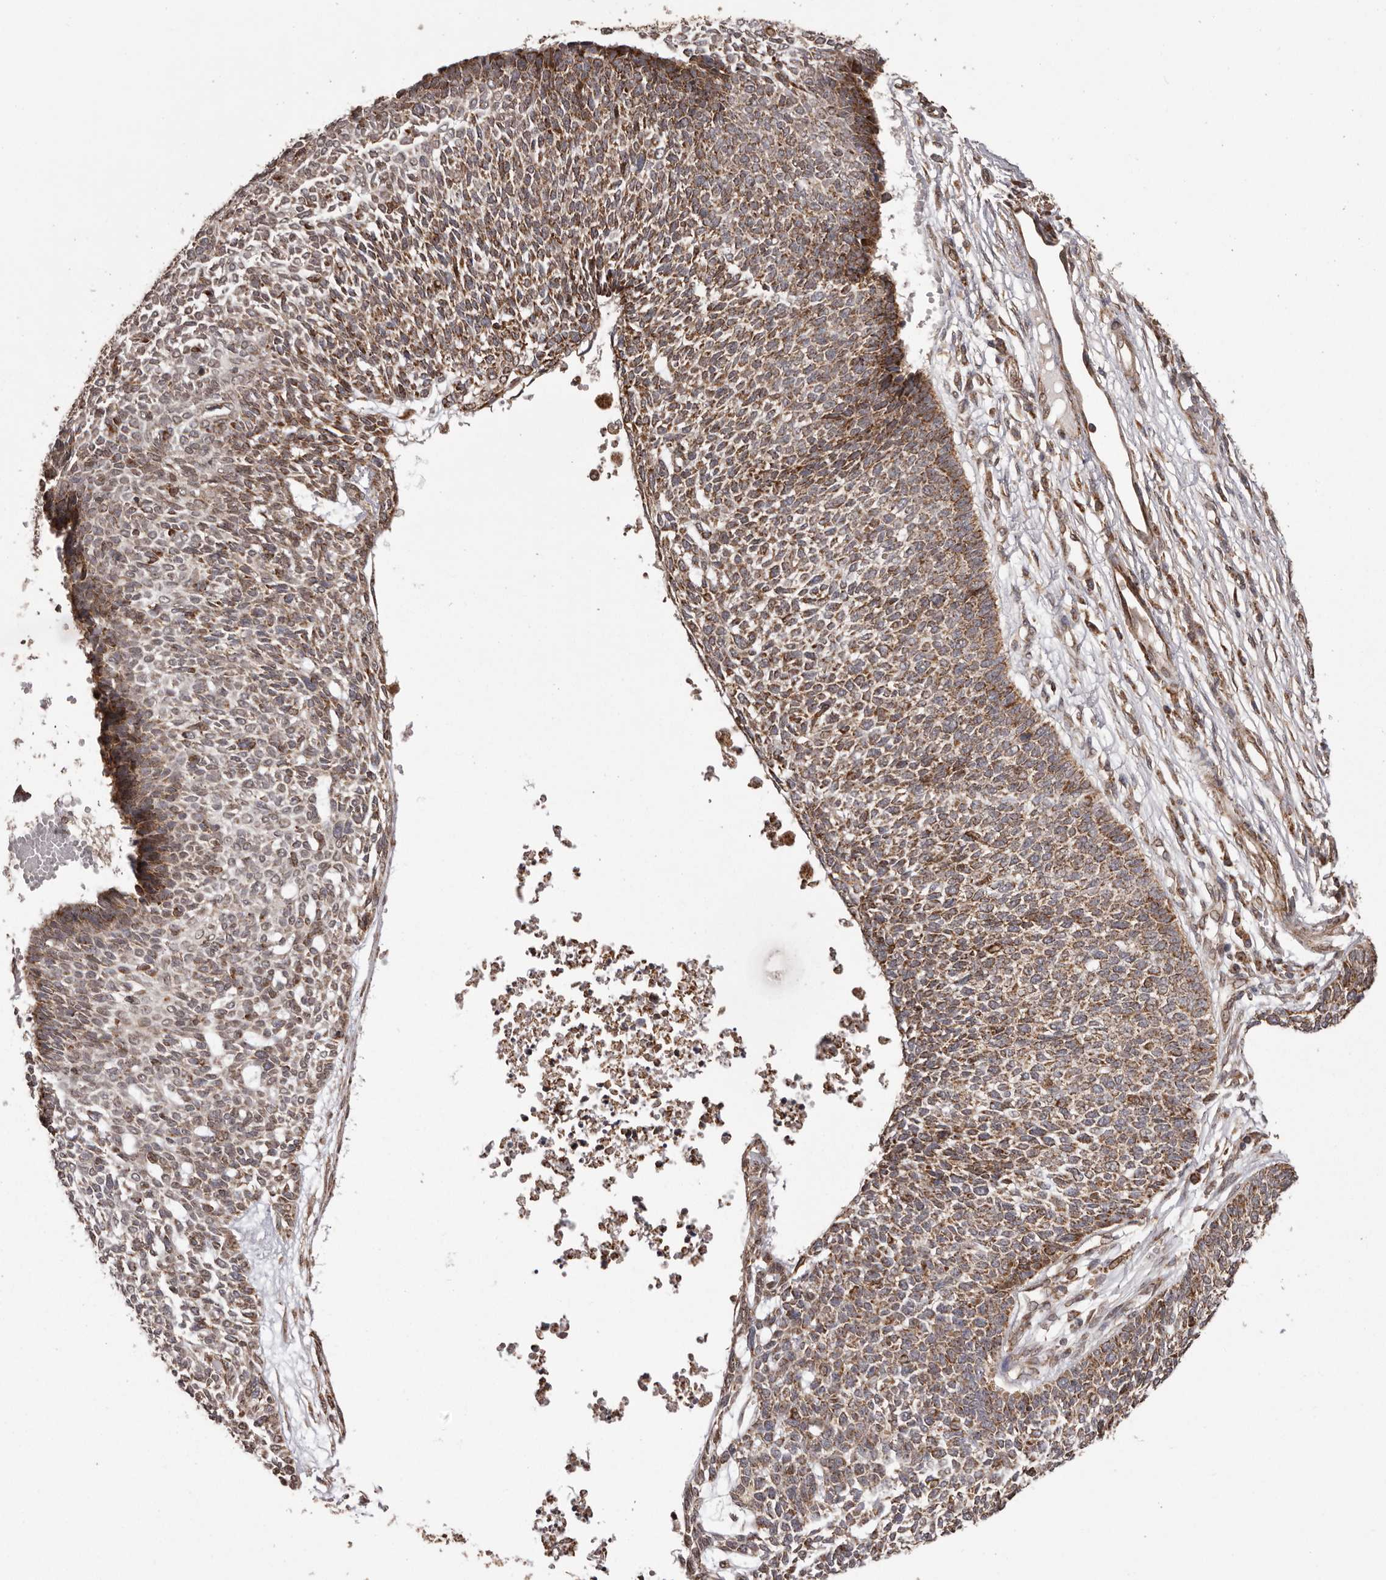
{"staining": {"intensity": "moderate", "quantity": ">75%", "location": "cytoplasmic/membranous"}, "tissue": "skin cancer", "cell_type": "Tumor cells", "image_type": "cancer", "snomed": [{"axis": "morphology", "description": "Basal cell carcinoma"}, {"axis": "topography", "description": "Skin"}], "caption": "IHC image of skin cancer (basal cell carcinoma) stained for a protein (brown), which reveals medium levels of moderate cytoplasmic/membranous positivity in about >75% of tumor cells.", "gene": "CHRM2", "patient": {"sex": "female", "age": 84}}